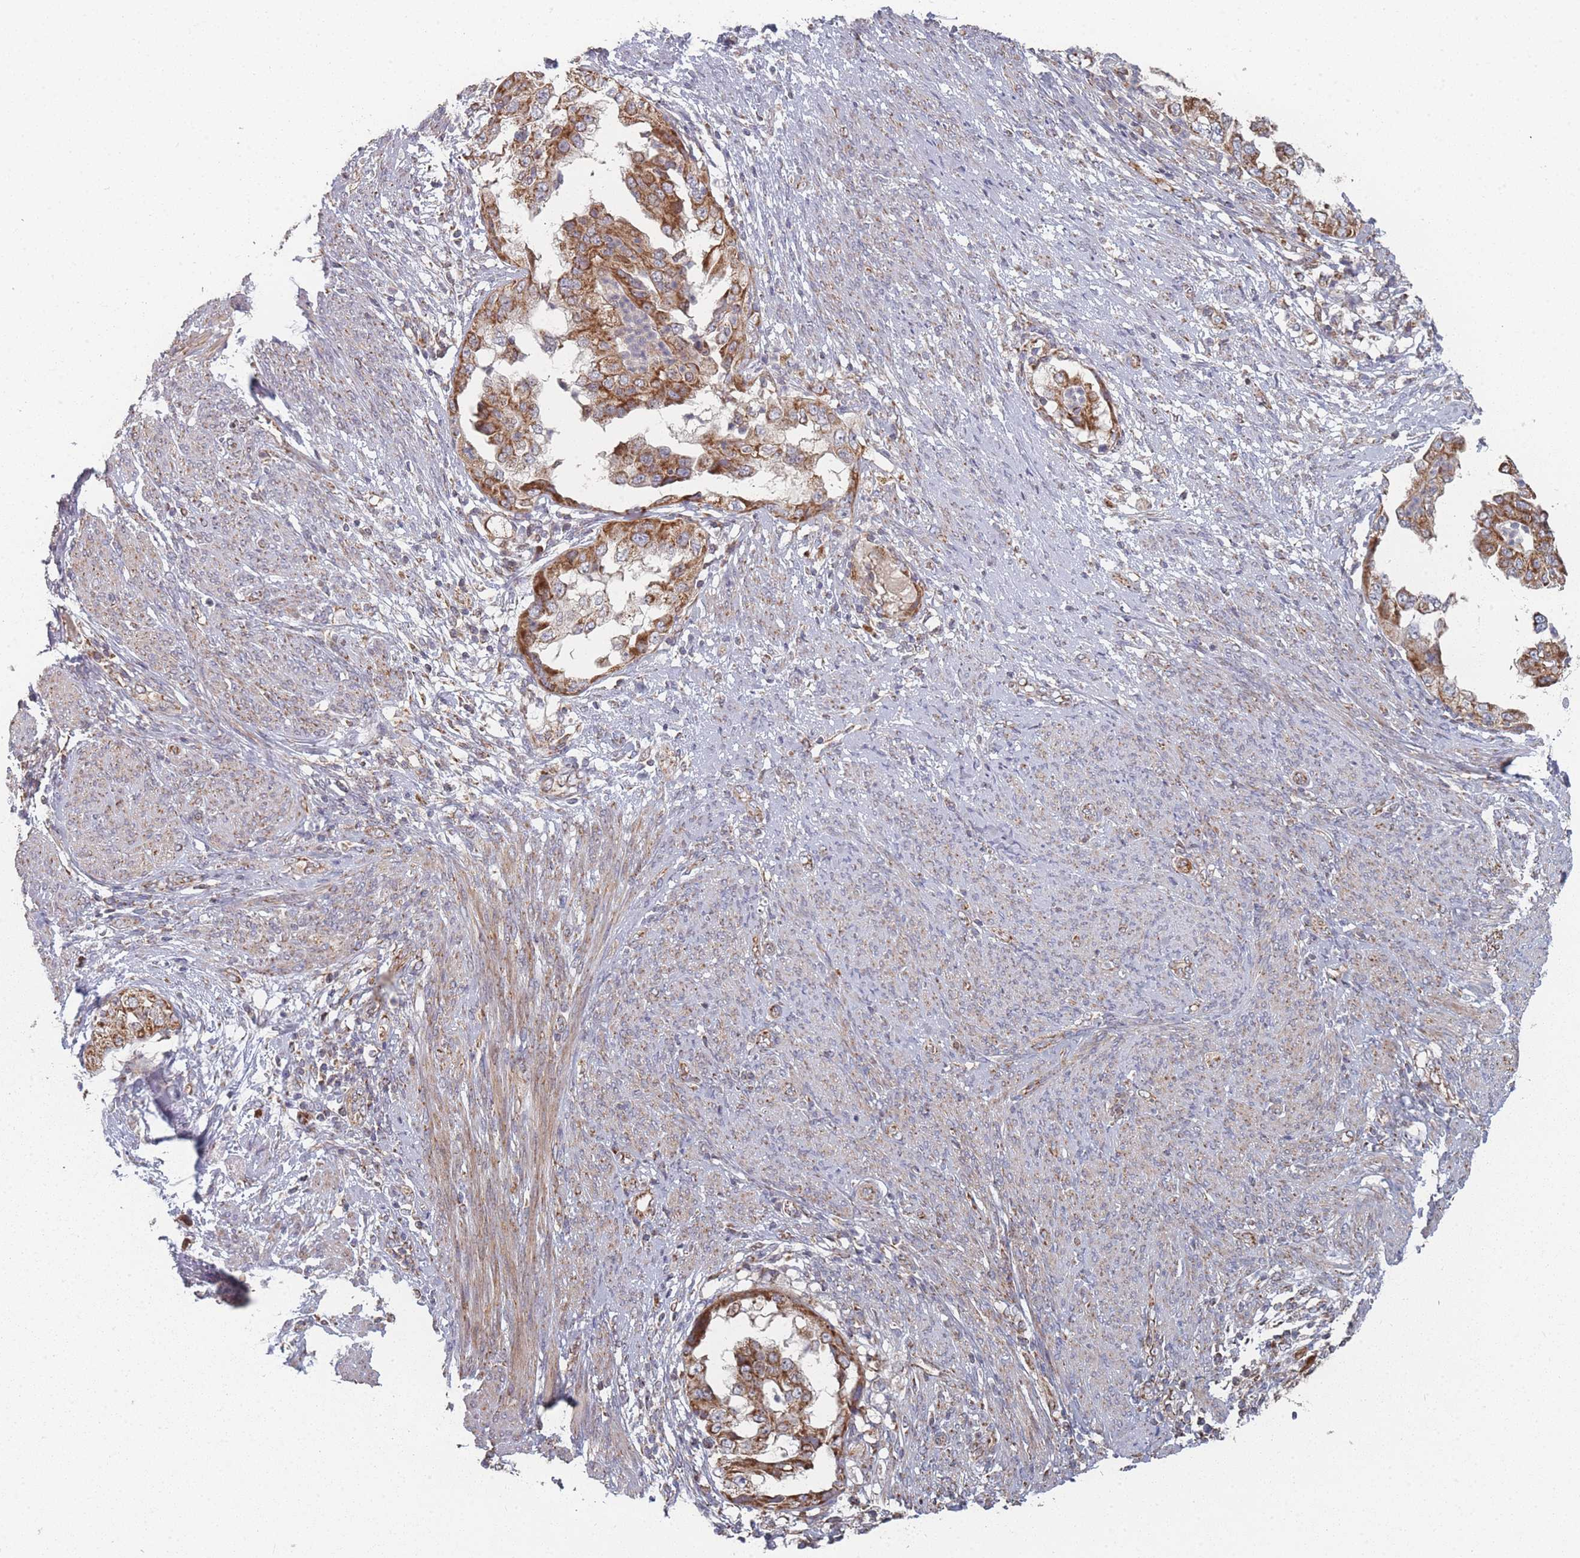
{"staining": {"intensity": "strong", "quantity": ">75%", "location": "cytoplasmic/membranous"}, "tissue": "endometrial cancer", "cell_type": "Tumor cells", "image_type": "cancer", "snomed": [{"axis": "morphology", "description": "Adenocarcinoma, NOS"}, {"axis": "topography", "description": "Endometrium"}], "caption": "Immunohistochemical staining of endometrial cancer displays high levels of strong cytoplasmic/membranous positivity in approximately >75% of tumor cells. The protein of interest is stained brown, and the nuclei are stained in blue (DAB IHC with brightfield microscopy, high magnification).", "gene": "PSMB3", "patient": {"sex": "female", "age": 85}}